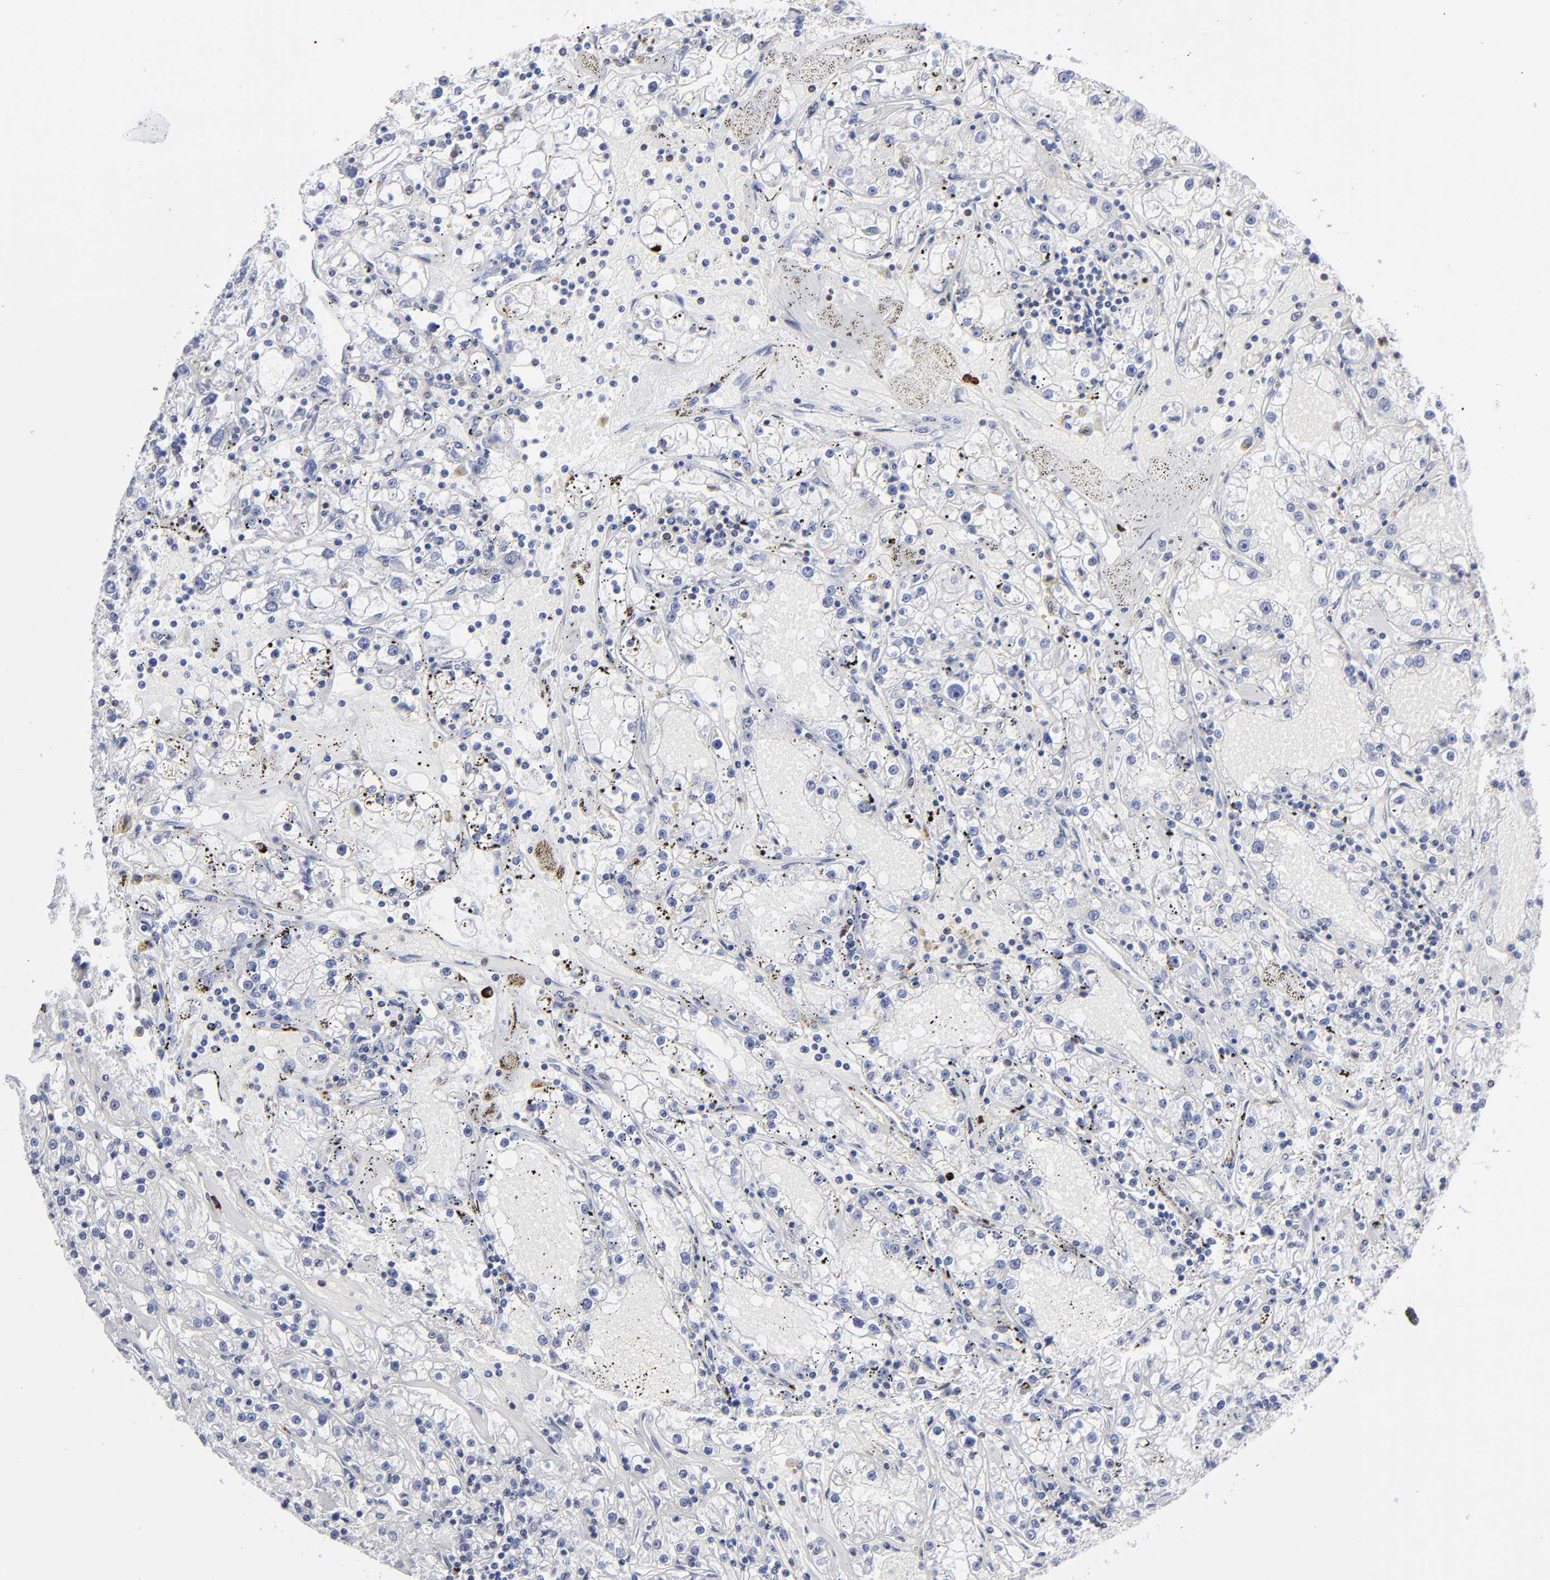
{"staining": {"intensity": "negative", "quantity": "none", "location": "none"}, "tissue": "renal cancer", "cell_type": "Tumor cells", "image_type": "cancer", "snomed": [{"axis": "morphology", "description": "Adenocarcinoma, NOS"}, {"axis": "topography", "description": "Kidney"}], "caption": "Immunohistochemical staining of human adenocarcinoma (renal) exhibits no significant staining in tumor cells.", "gene": "TBXT", "patient": {"sex": "male", "age": 56}}